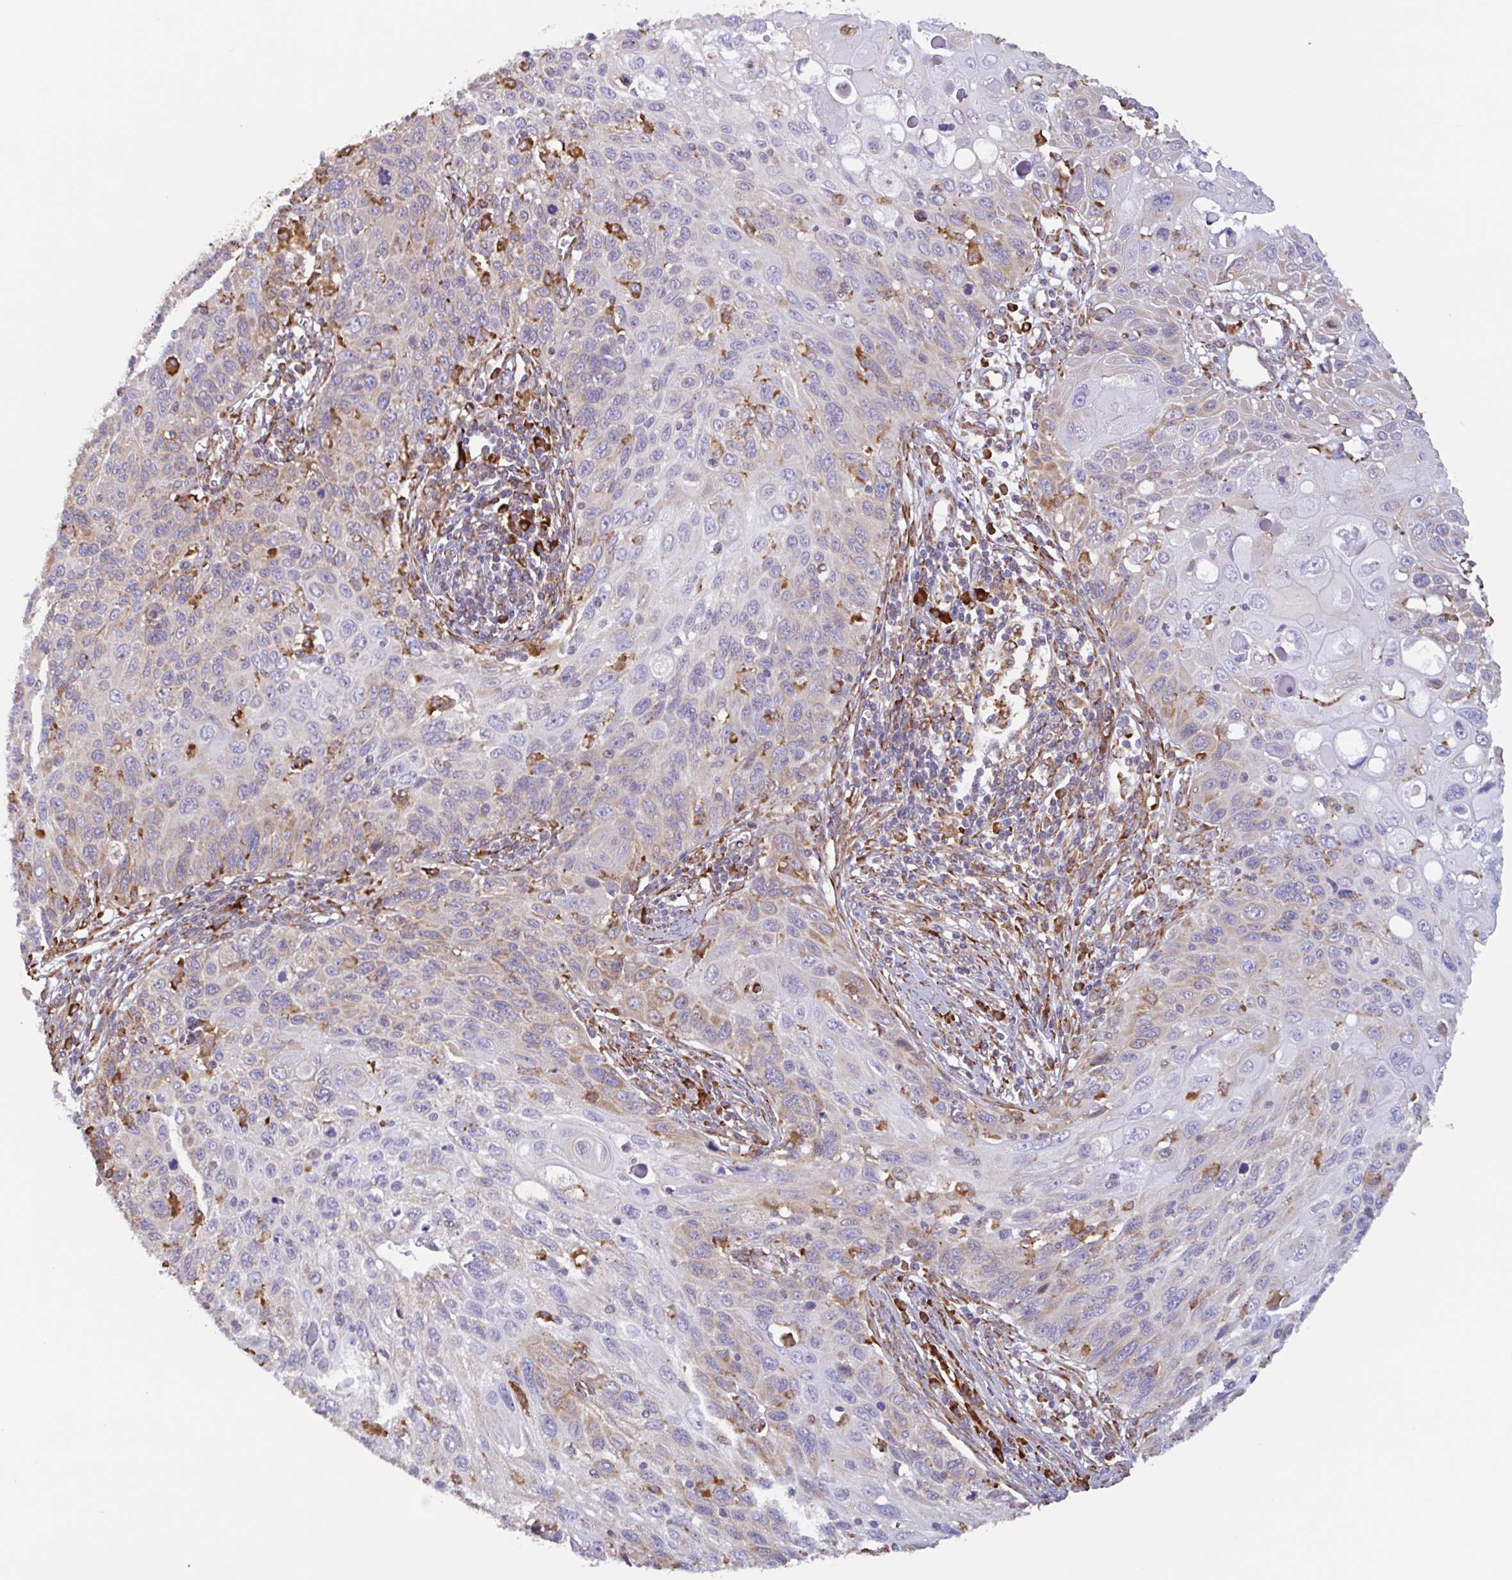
{"staining": {"intensity": "weak", "quantity": "<25%", "location": "cytoplasmic/membranous"}, "tissue": "cervical cancer", "cell_type": "Tumor cells", "image_type": "cancer", "snomed": [{"axis": "morphology", "description": "Squamous cell carcinoma, NOS"}, {"axis": "topography", "description": "Cervix"}], "caption": "This is an IHC photomicrograph of human cervical squamous cell carcinoma. There is no expression in tumor cells.", "gene": "DOK4", "patient": {"sex": "female", "age": 70}}